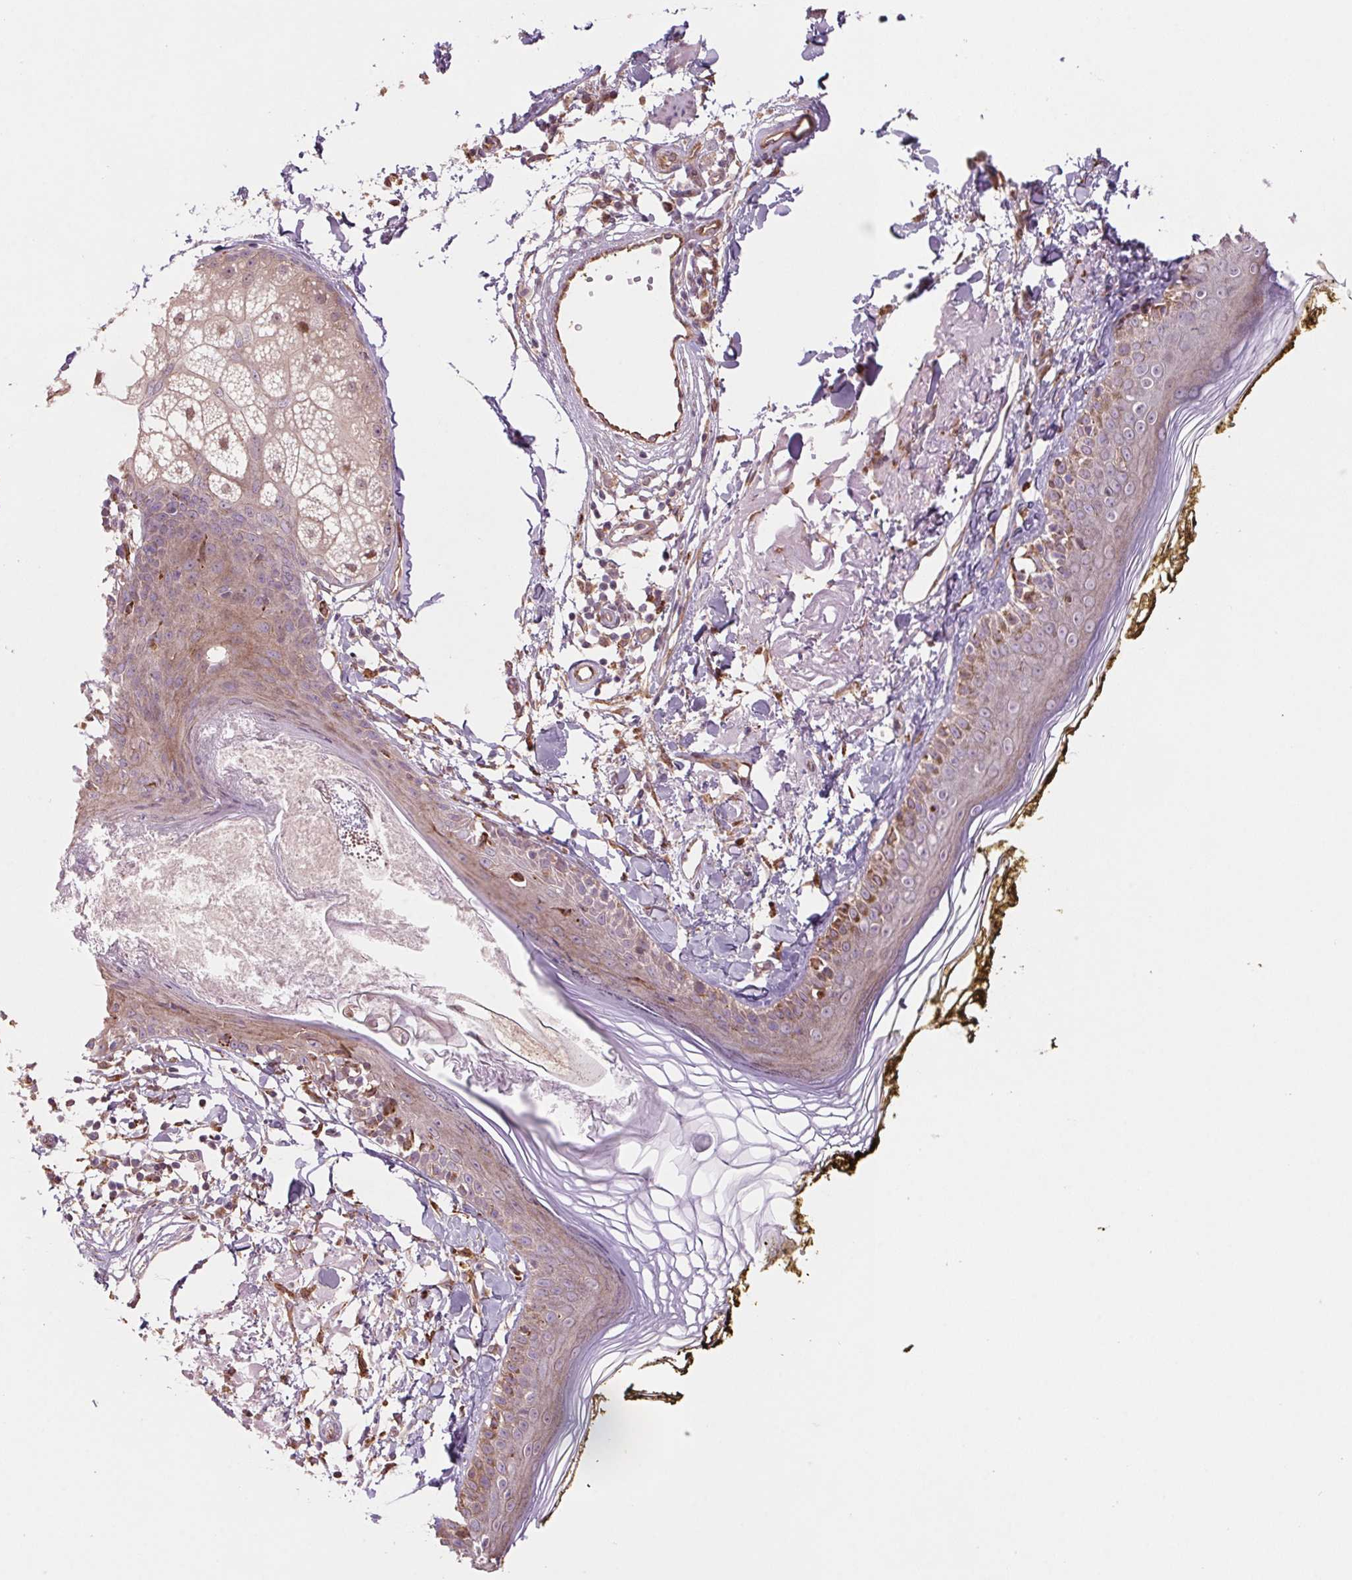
{"staining": {"intensity": "moderate", "quantity": ">75%", "location": "cytoplasmic/membranous"}, "tissue": "skin", "cell_type": "Fibroblasts", "image_type": "normal", "snomed": [{"axis": "morphology", "description": "Normal tissue, NOS"}, {"axis": "topography", "description": "Skin"}], "caption": "Fibroblasts display medium levels of moderate cytoplasmic/membranous expression in approximately >75% of cells in benign human skin.", "gene": "KLHL20", "patient": {"sex": "male", "age": 76}}